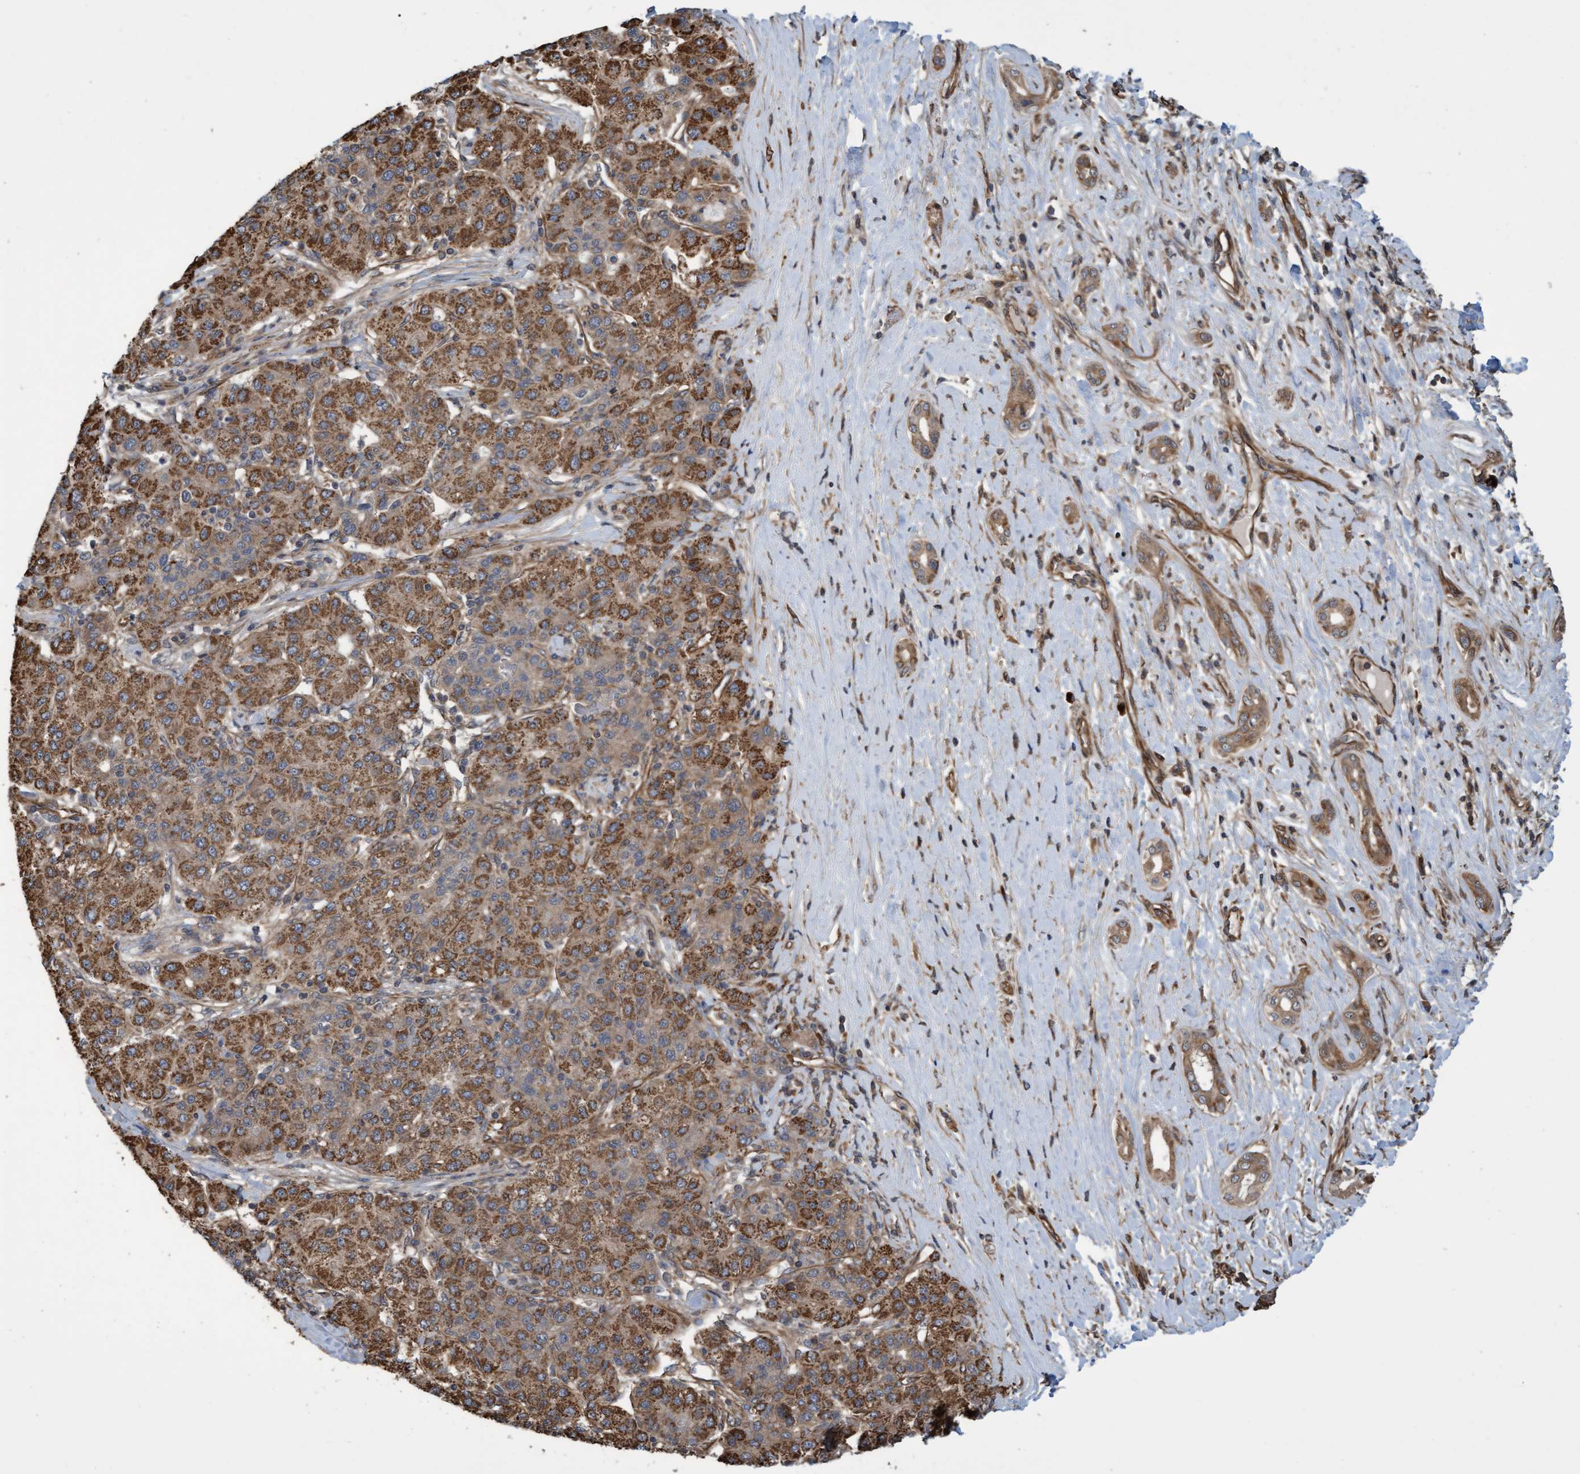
{"staining": {"intensity": "moderate", "quantity": ">75%", "location": "cytoplasmic/membranous"}, "tissue": "liver cancer", "cell_type": "Tumor cells", "image_type": "cancer", "snomed": [{"axis": "morphology", "description": "Carcinoma, Hepatocellular, NOS"}, {"axis": "topography", "description": "Liver"}], "caption": "This is an image of IHC staining of liver hepatocellular carcinoma, which shows moderate staining in the cytoplasmic/membranous of tumor cells.", "gene": "TNFRSF10B", "patient": {"sex": "male", "age": 65}}